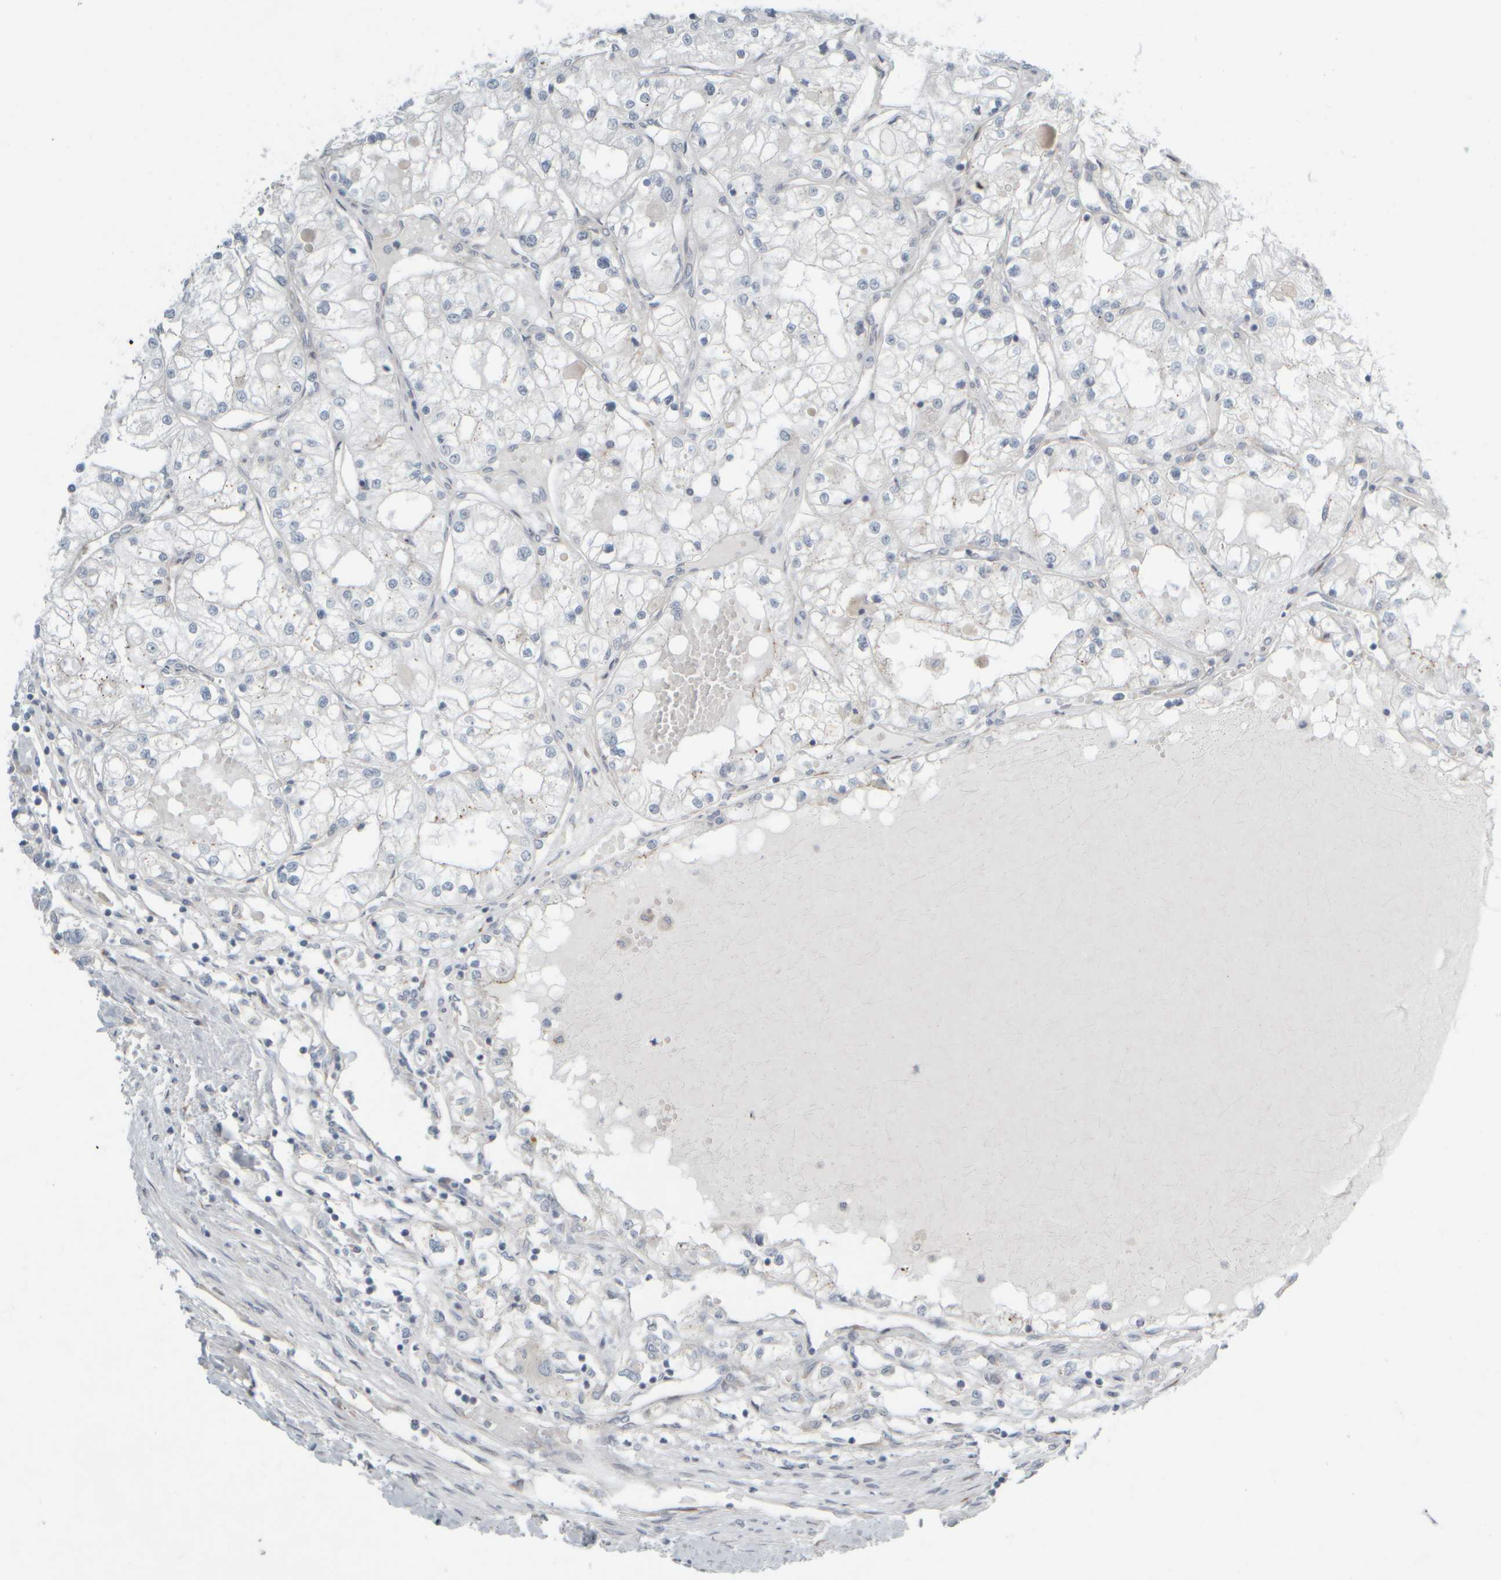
{"staining": {"intensity": "negative", "quantity": "none", "location": "none"}, "tissue": "renal cancer", "cell_type": "Tumor cells", "image_type": "cancer", "snomed": [{"axis": "morphology", "description": "Adenocarcinoma, NOS"}, {"axis": "topography", "description": "Kidney"}], "caption": "High magnification brightfield microscopy of adenocarcinoma (renal) stained with DAB (3,3'-diaminobenzidine) (brown) and counterstained with hematoxylin (blue): tumor cells show no significant staining.", "gene": "HGS", "patient": {"sex": "male", "age": 68}}